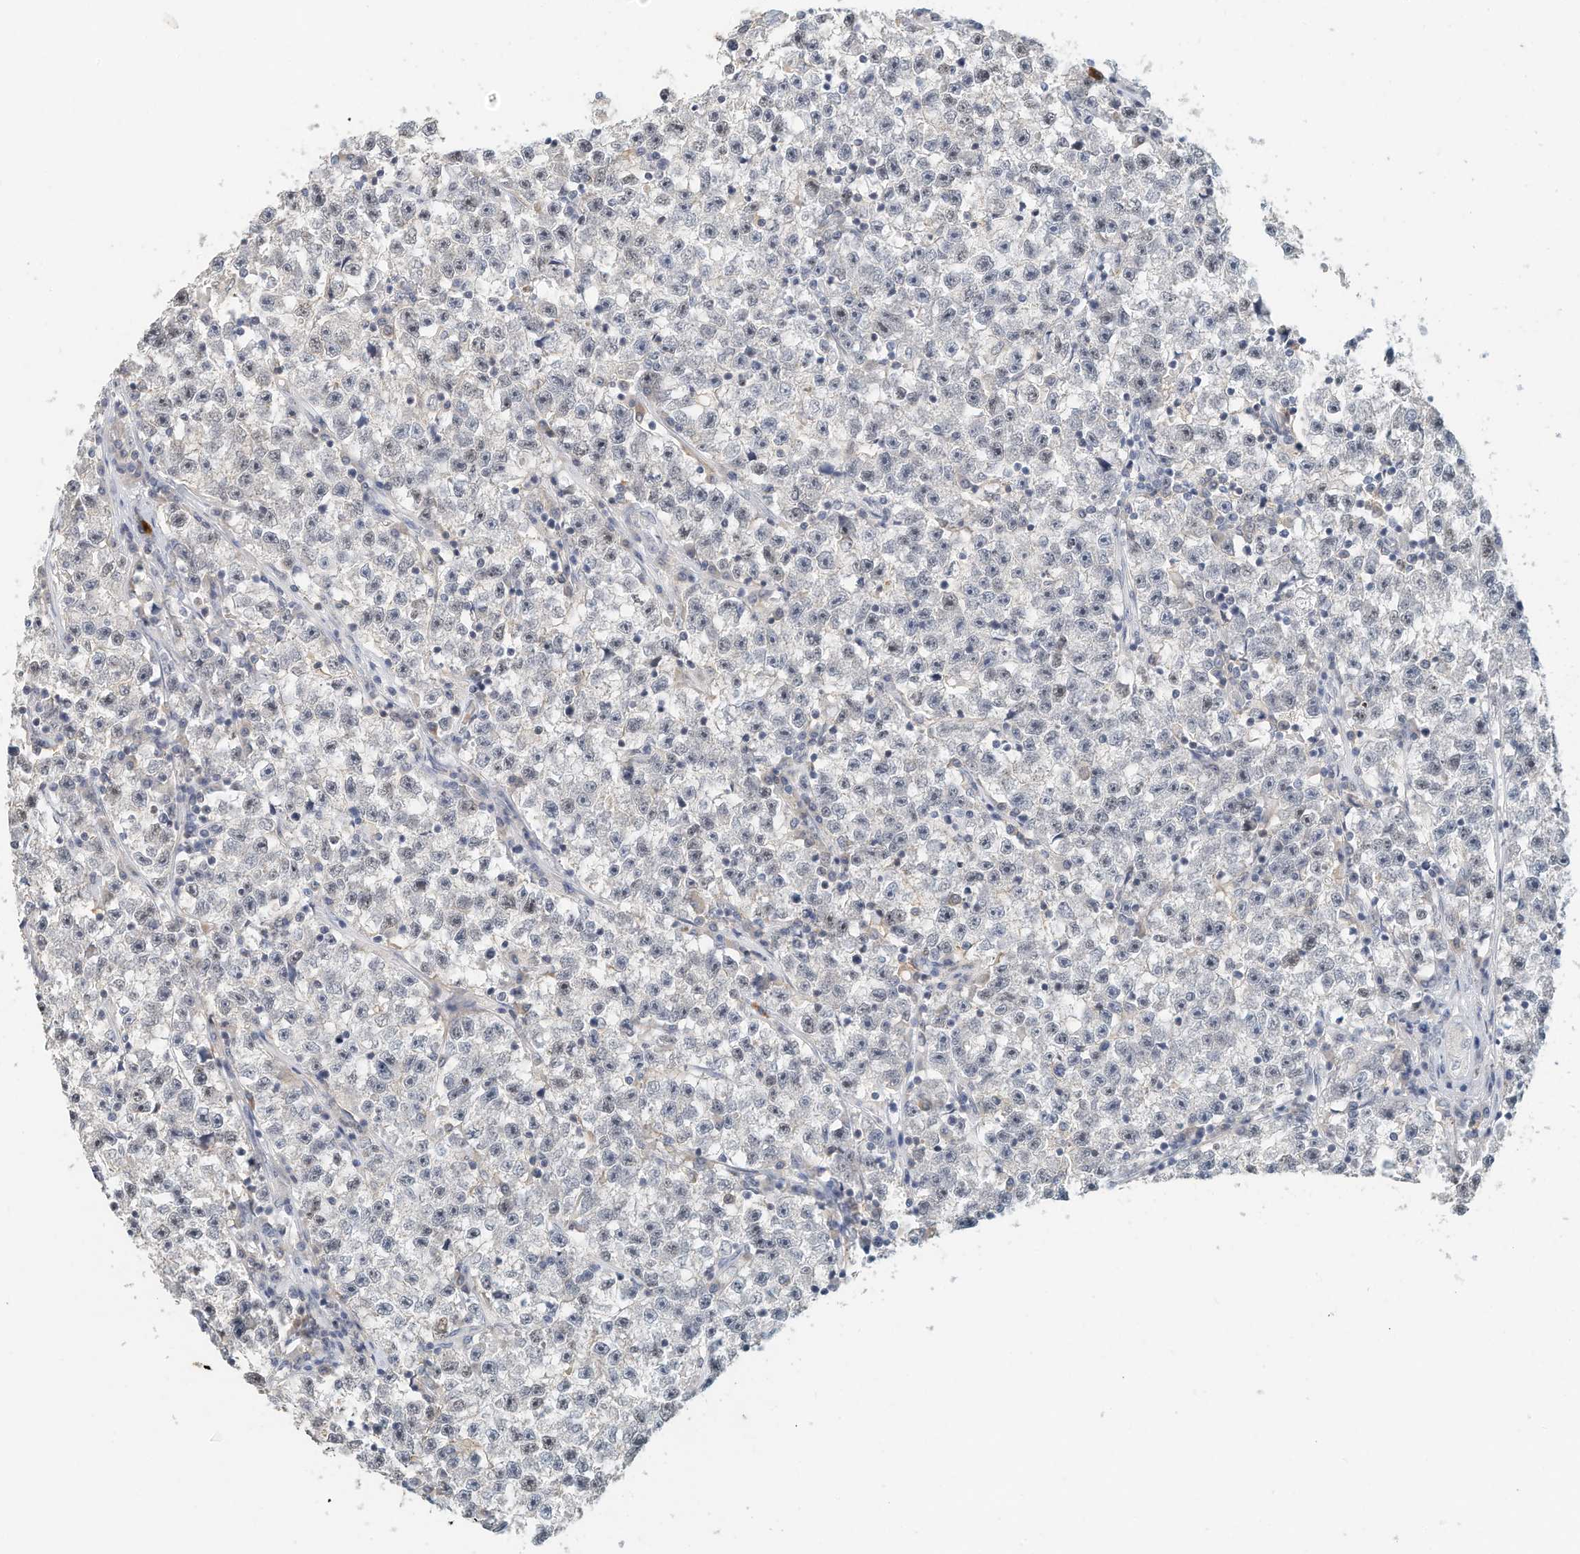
{"staining": {"intensity": "negative", "quantity": "none", "location": "none"}, "tissue": "testis cancer", "cell_type": "Tumor cells", "image_type": "cancer", "snomed": [{"axis": "morphology", "description": "Seminoma, NOS"}, {"axis": "topography", "description": "Testis"}], "caption": "Image shows no protein positivity in tumor cells of testis seminoma tissue.", "gene": "MICAL1", "patient": {"sex": "male", "age": 22}}